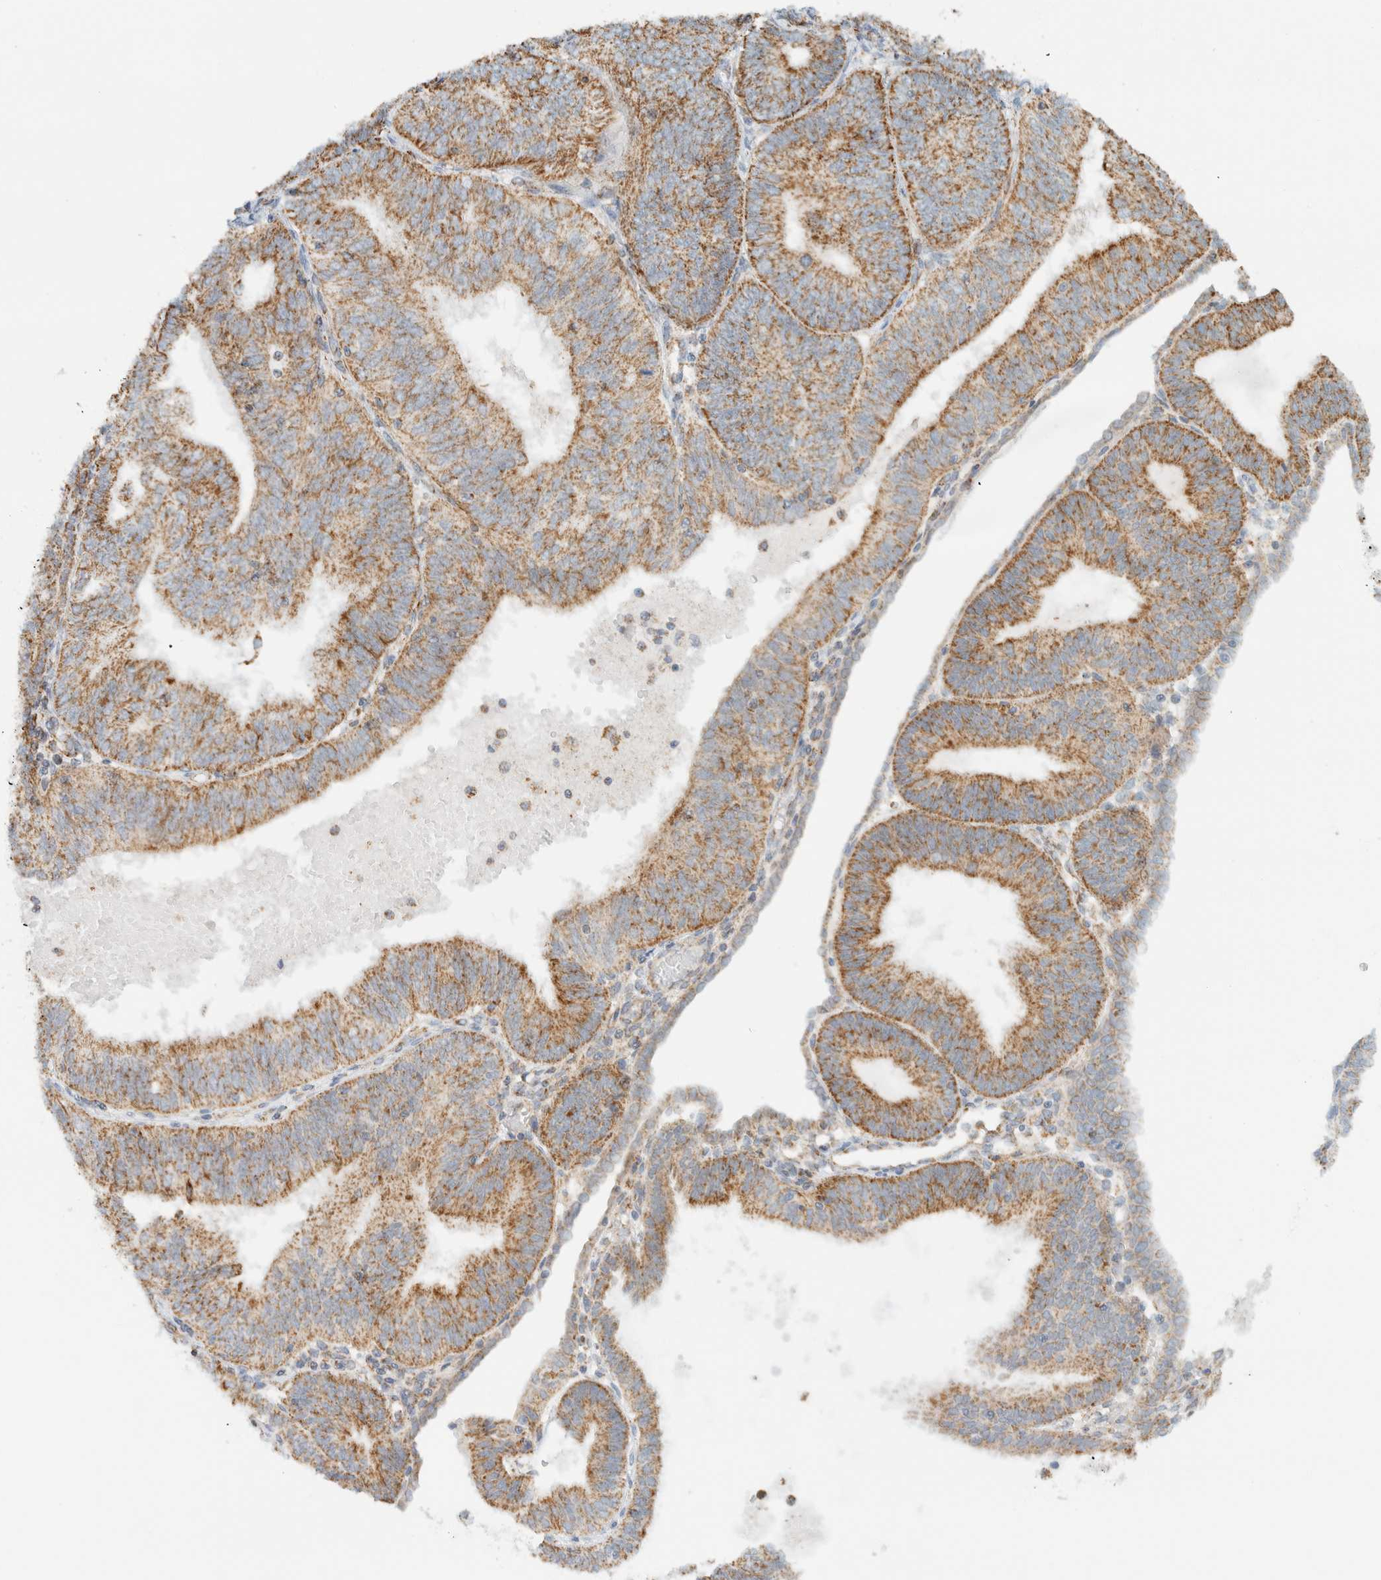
{"staining": {"intensity": "moderate", "quantity": ">75%", "location": "cytoplasmic/membranous"}, "tissue": "endometrial cancer", "cell_type": "Tumor cells", "image_type": "cancer", "snomed": [{"axis": "morphology", "description": "Adenocarcinoma, NOS"}, {"axis": "topography", "description": "Endometrium"}], "caption": "Endometrial adenocarcinoma stained with a protein marker demonstrates moderate staining in tumor cells.", "gene": "KIFAP3", "patient": {"sex": "female", "age": 58}}